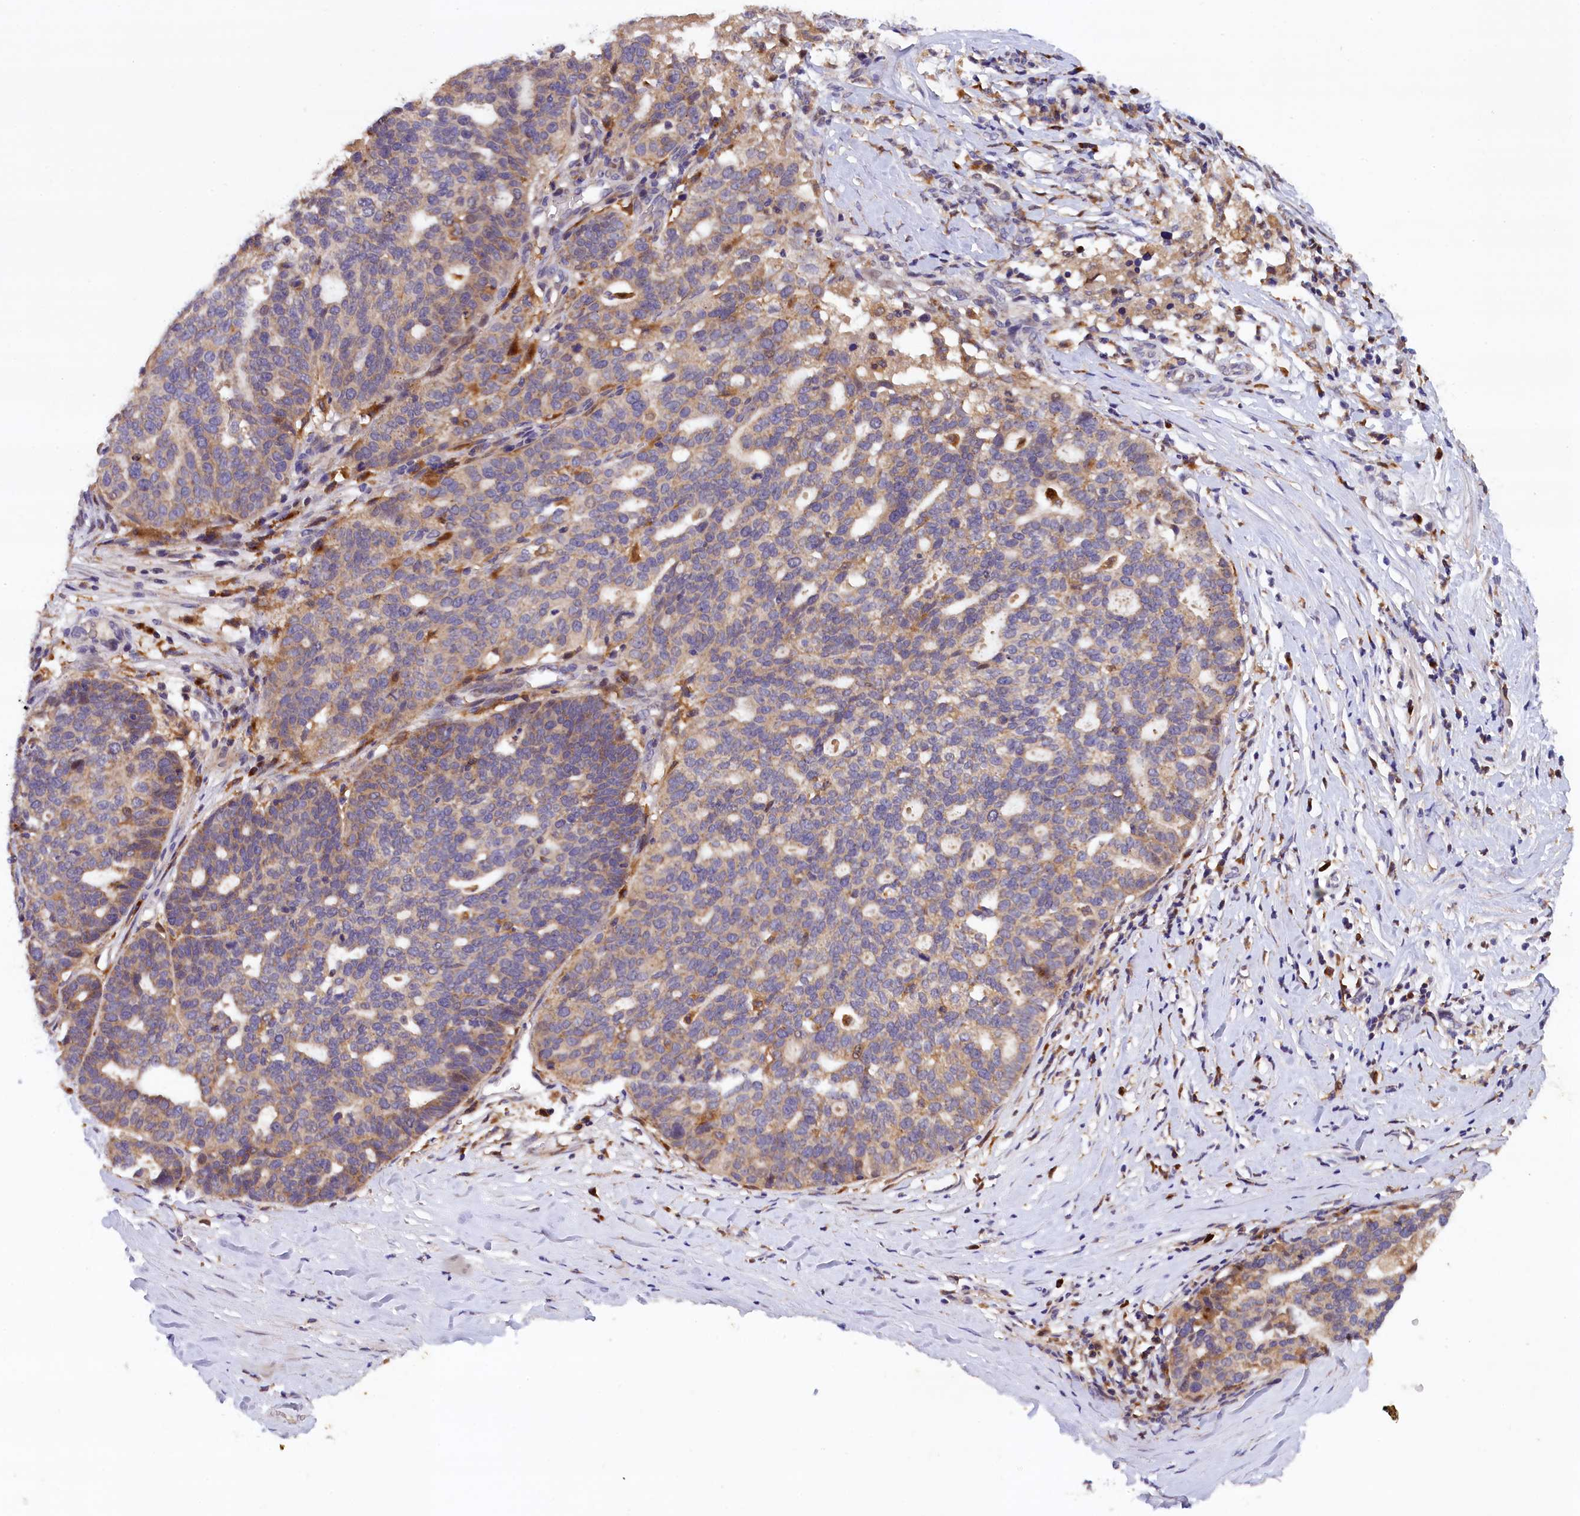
{"staining": {"intensity": "moderate", "quantity": "<25%", "location": "cytoplasmic/membranous"}, "tissue": "ovarian cancer", "cell_type": "Tumor cells", "image_type": "cancer", "snomed": [{"axis": "morphology", "description": "Cystadenocarcinoma, serous, NOS"}, {"axis": "topography", "description": "Ovary"}], "caption": "Immunohistochemistry (IHC) of ovarian serous cystadenocarcinoma shows low levels of moderate cytoplasmic/membranous positivity in approximately <25% of tumor cells.", "gene": "NAIP", "patient": {"sex": "female", "age": 59}}